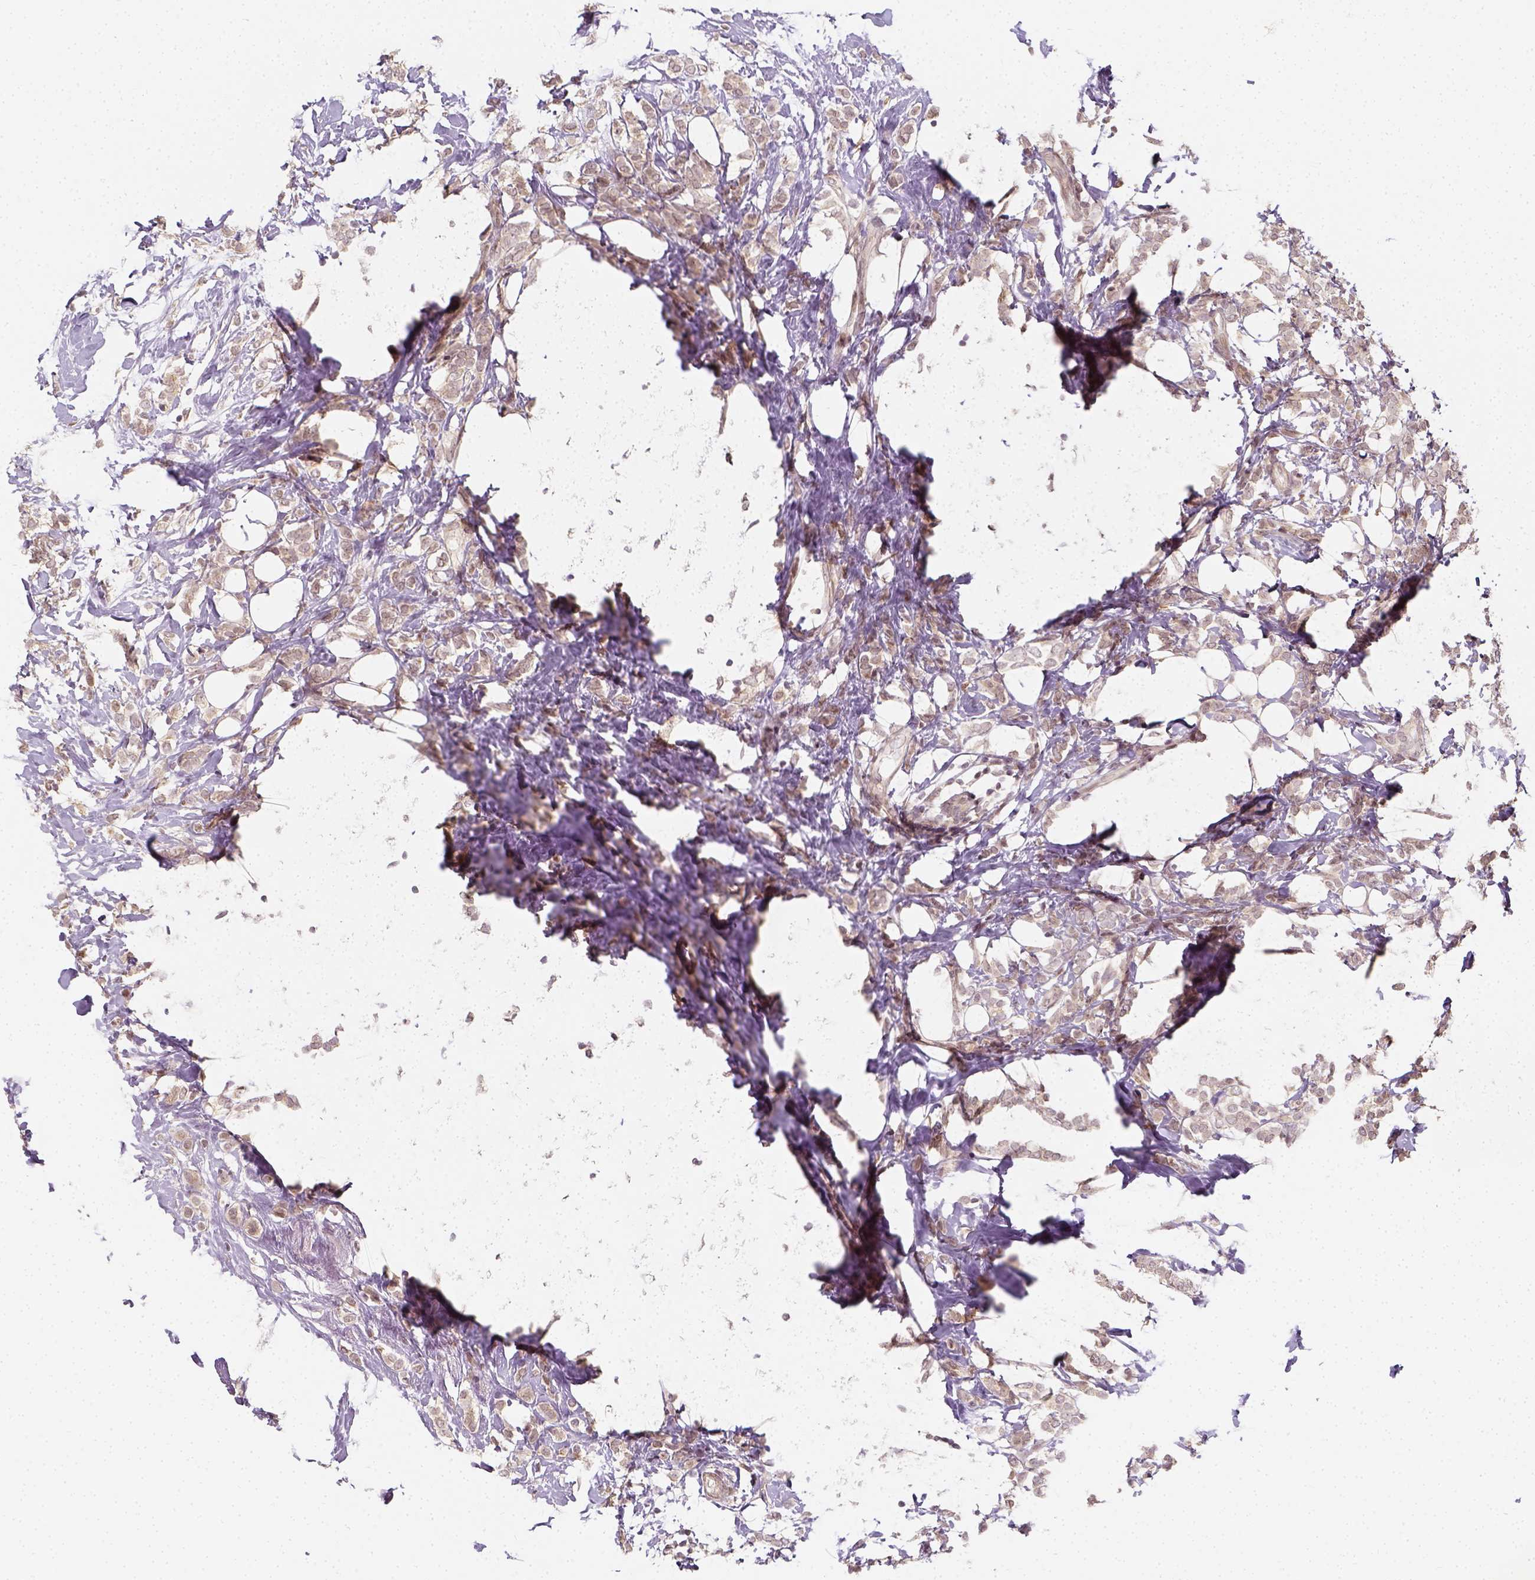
{"staining": {"intensity": "negative", "quantity": "none", "location": "none"}, "tissue": "breast cancer", "cell_type": "Tumor cells", "image_type": "cancer", "snomed": [{"axis": "morphology", "description": "Lobular carcinoma"}, {"axis": "topography", "description": "Breast"}], "caption": "This is an IHC micrograph of lobular carcinoma (breast). There is no expression in tumor cells.", "gene": "ZMAT3", "patient": {"sex": "female", "age": 49}}